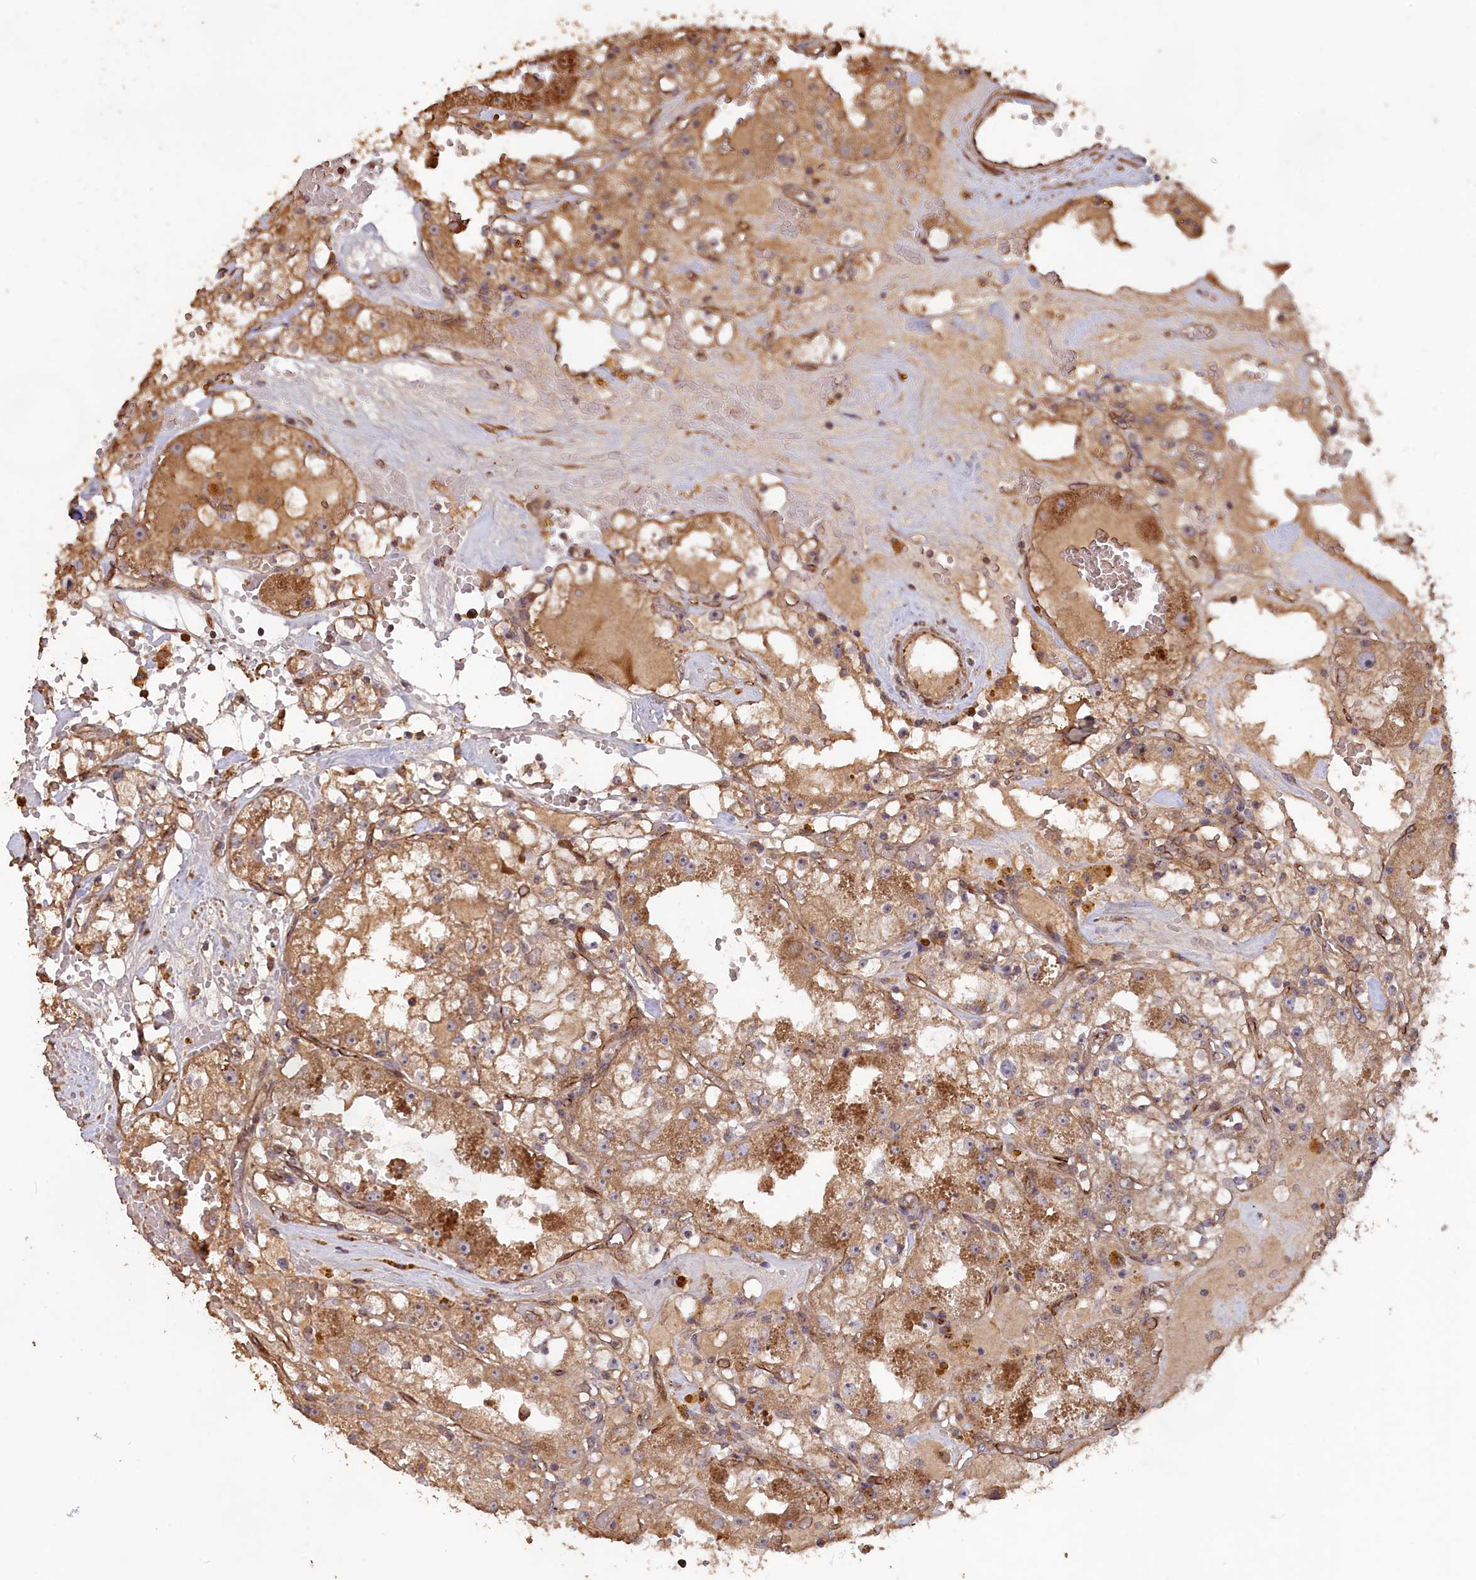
{"staining": {"intensity": "moderate", "quantity": ">75%", "location": "cytoplasmic/membranous"}, "tissue": "renal cancer", "cell_type": "Tumor cells", "image_type": "cancer", "snomed": [{"axis": "morphology", "description": "Adenocarcinoma, NOS"}, {"axis": "topography", "description": "Kidney"}], "caption": "Tumor cells display medium levels of moderate cytoplasmic/membranous positivity in about >75% of cells in human adenocarcinoma (renal).", "gene": "LAYN", "patient": {"sex": "male", "age": 56}}